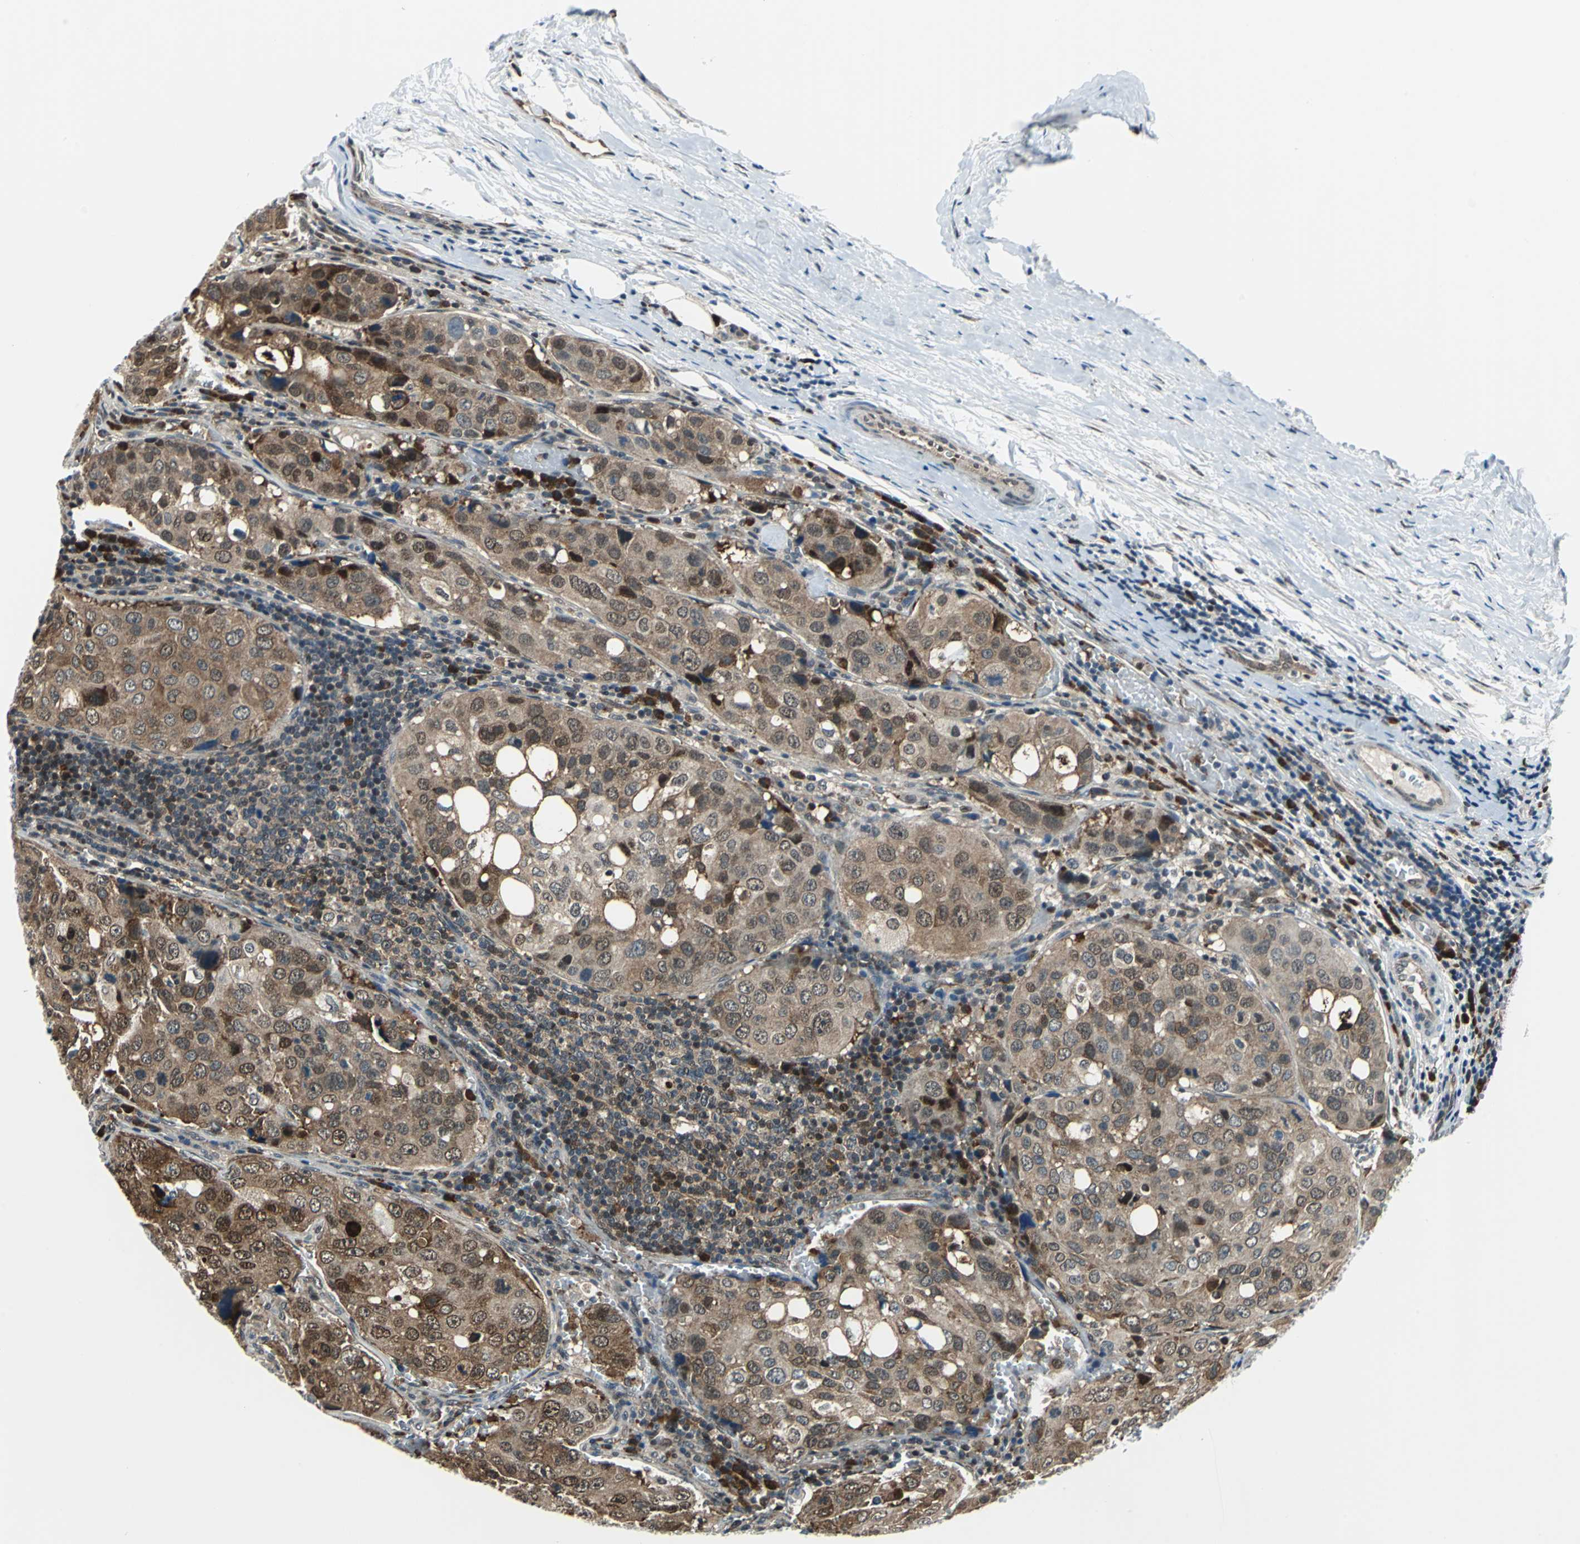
{"staining": {"intensity": "moderate", "quantity": ">75%", "location": "cytoplasmic/membranous,nuclear"}, "tissue": "urothelial cancer", "cell_type": "Tumor cells", "image_type": "cancer", "snomed": [{"axis": "morphology", "description": "Urothelial carcinoma, High grade"}, {"axis": "topography", "description": "Lymph node"}, {"axis": "topography", "description": "Urinary bladder"}], "caption": "Urothelial carcinoma (high-grade) stained for a protein exhibits moderate cytoplasmic/membranous and nuclear positivity in tumor cells.", "gene": "POLR3K", "patient": {"sex": "male", "age": 51}}